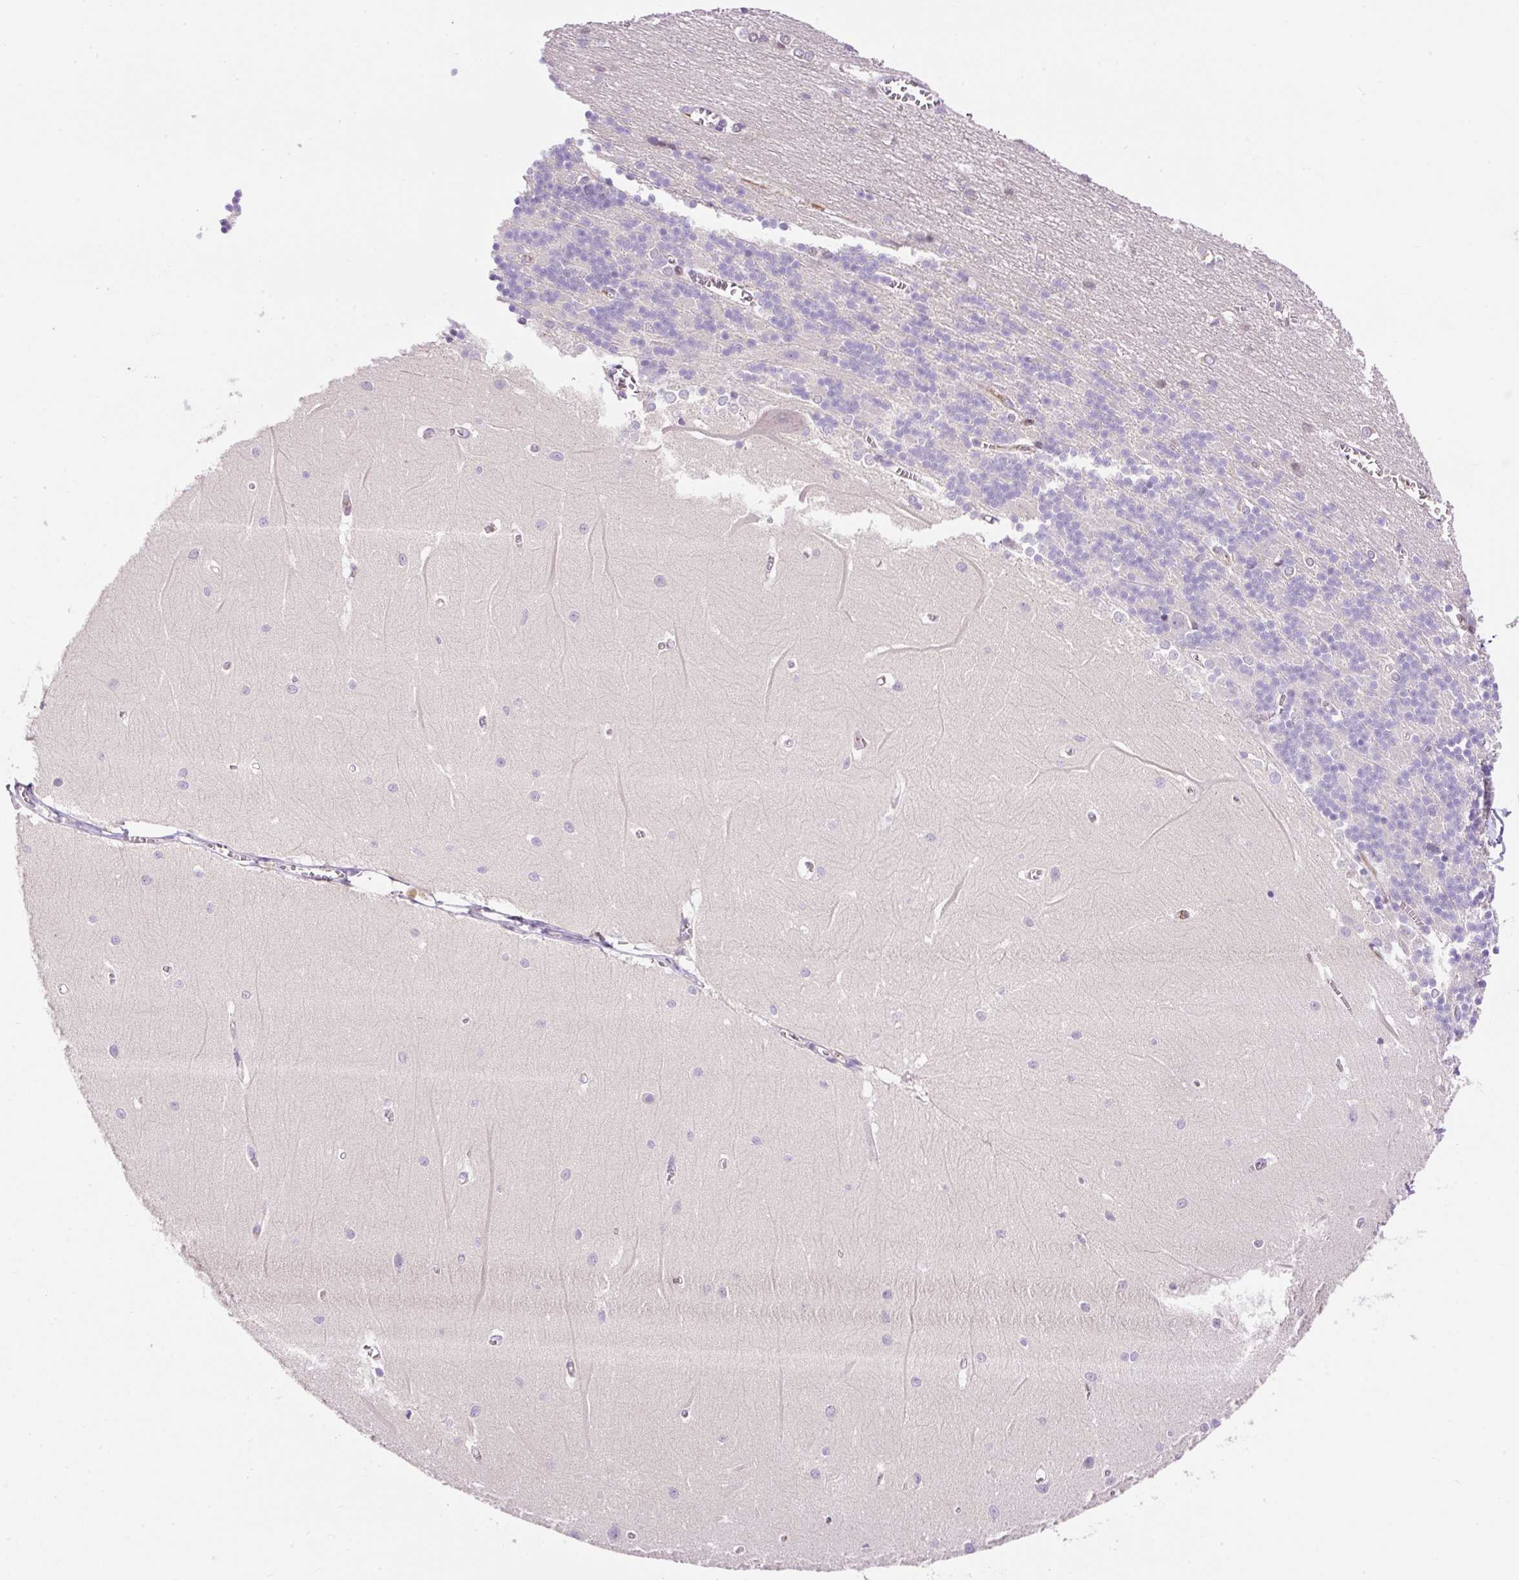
{"staining": {"intensity": "negative", "quantity": "none", "location": "none"}, "tissue": "cerebellum", "cell_type": "Cells in granular layer", "image_type": "normal", "snomed": [{"axis": "morphology", "description": "Normal tissue, NOS"}, {"axis": "topography", "description": "Cerebellum"}], "caption": "Immunohistochemical staining of benign human cerebellum shows no significant positivity in cells in granular layer. Nuclei are stained in blue.", "gene": "LHFPL5", "patient": {"sex": "male", "age": 37}}